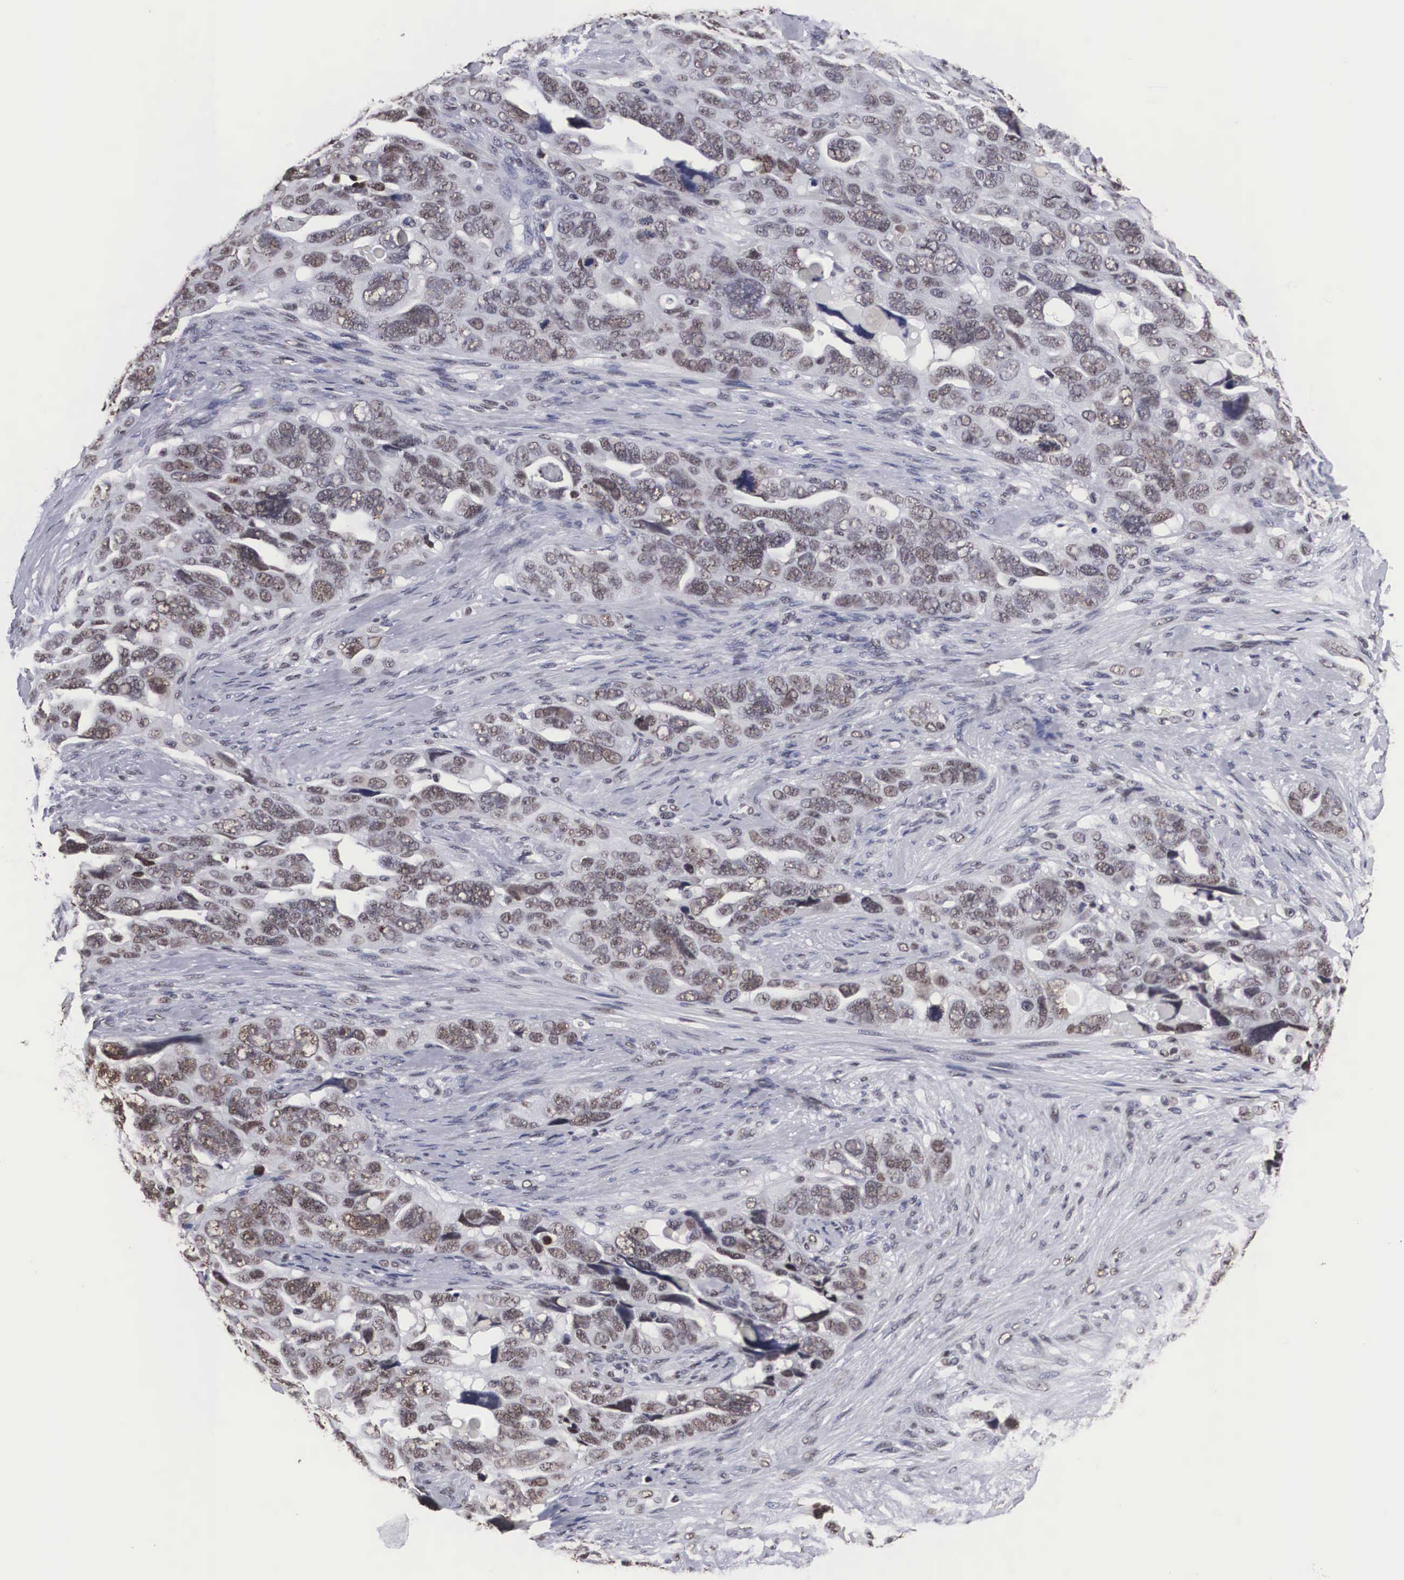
{"staining": {"intensity": "moderate", "quantity": "25%-75%", "location": "nuclear"}, "tissue": "ovarian cancer", "cell_type": "Tumor cells", "image_type": "cancer", "snomed": [{"axis": "morphology", "description": "Cystadenocarcinoma, serous, NOS"}, {"axis": "topography", "description": "Ovary"}], "caption": "This histopathology image exhibits immunohistochemistry (IHC) staining of ovarian cancer (serous cystadenocarcinoma), with medium moderate nuclear positivity in about 25%-75% of tumor cells.", "gene": "ACIN1", "patient": {"sex": "female", "age": 63}}